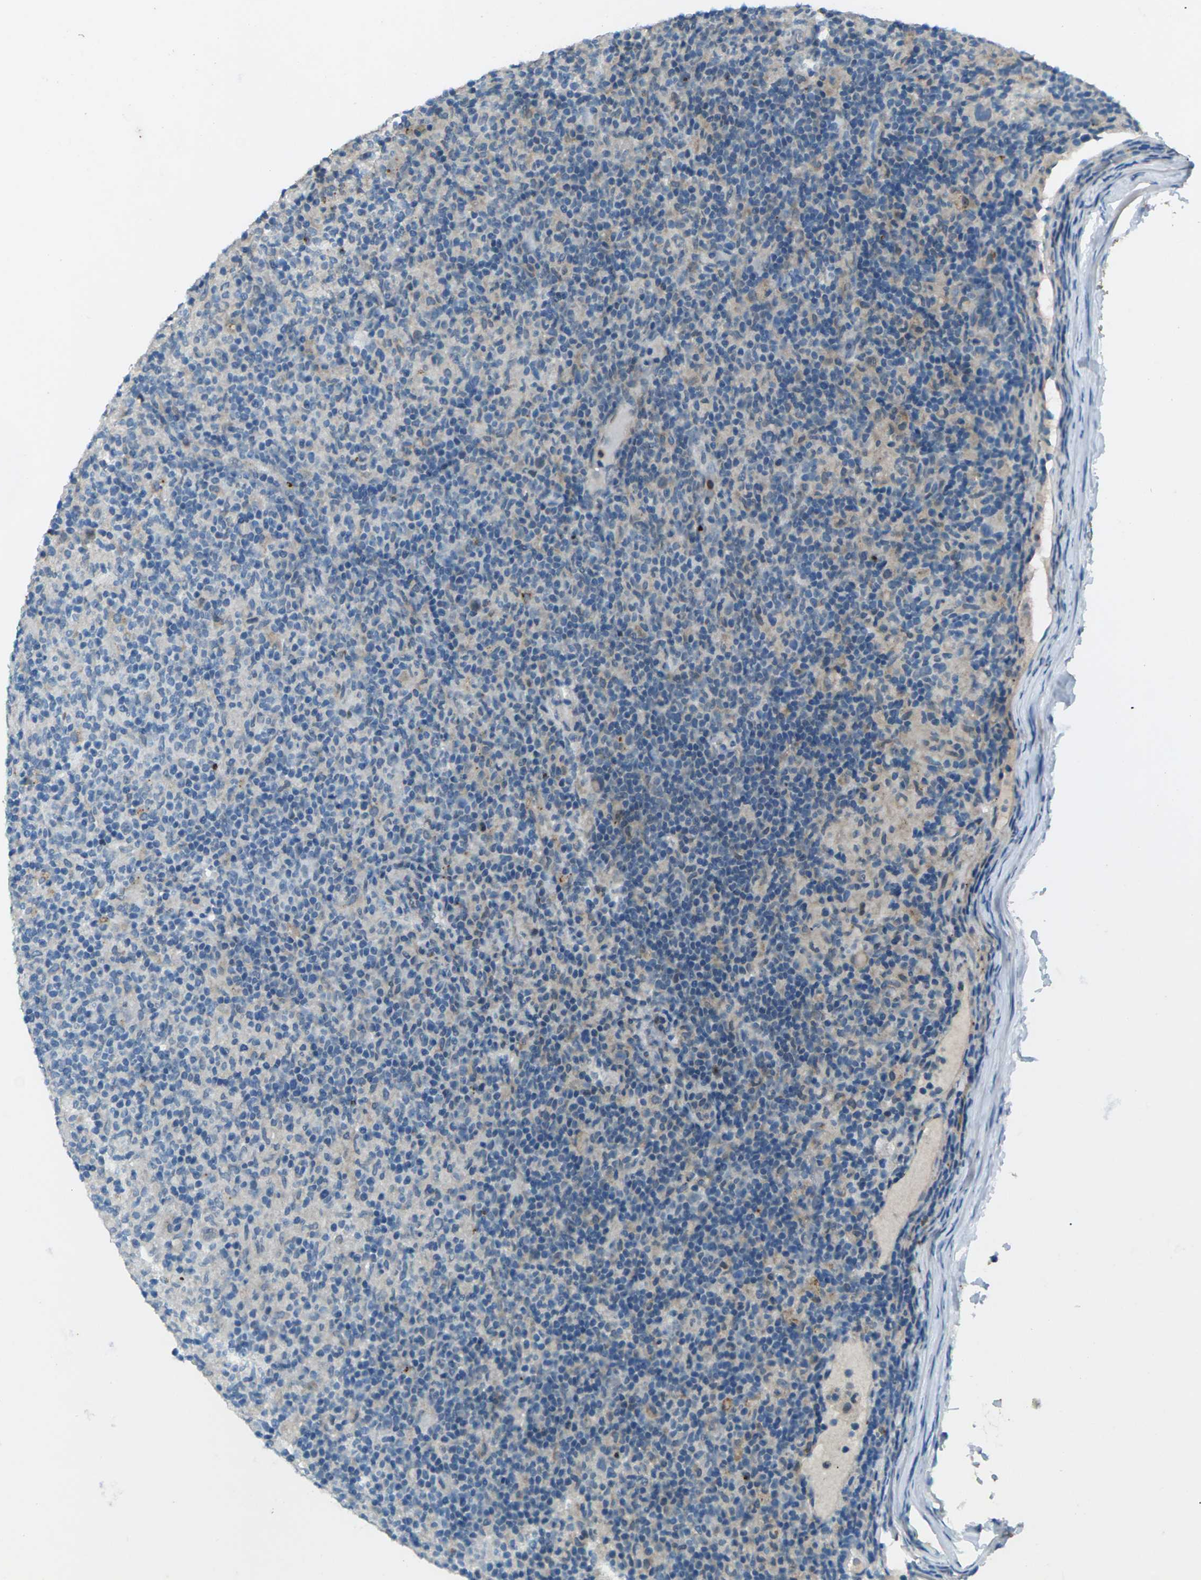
{"staining": {"intensity": "negative", "quantity": "none", "location": "none"}, "tissue": "lymphoma", "cell_type": "Tumor cells", "image_type": "cancer", "snomed": [{"axis": "morphology", "description": "Hodgkin's disease, NOS"}, {"axis": "topography", "description": "Lymph node"}], "caption": "This image is of Hodgkin's disease stained with immunohistochemistry to label a protein in brown with the nuclei are counter-stained blue. There is no positivity in tumor cells. Brightfield microscopy of IHC stained with DAB (brown) and hematoxylin (blue), captured at high magnification.", "gene": "SIGLEC14", "patient": {"sex": "male", "age": 70}}